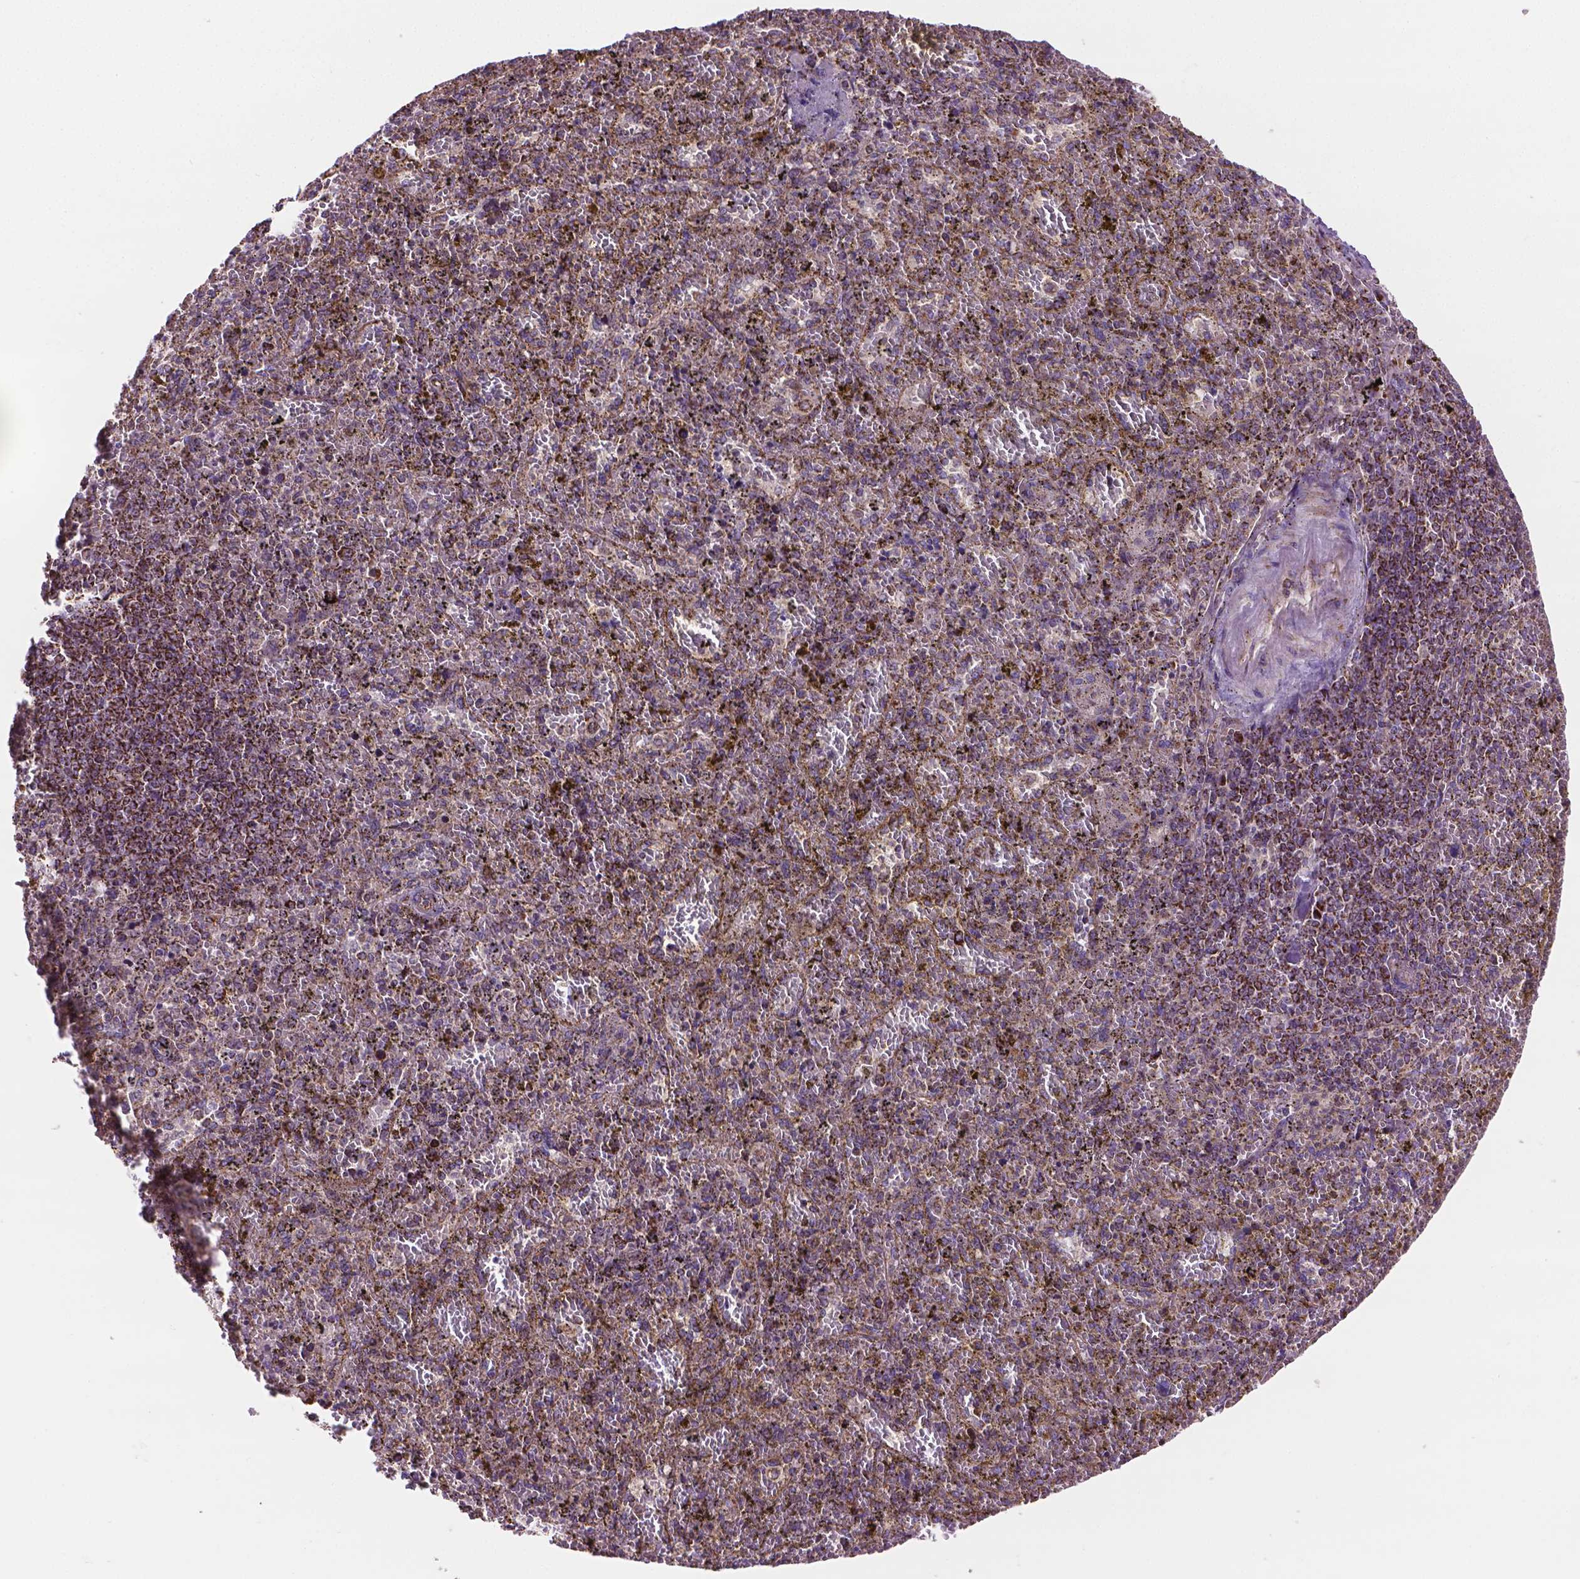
{"staining": {"intensity": "strong", "quantity": ">75%", "location": "cytoplasmic/membranous"}, "tissue": "spleen", "cell_type": "Cells in red pulp", "image_type": "normal", "snomed": [{"axis": "morphology", "description": "Normal tissue, NOS"}, {"axis": "topography", "description": "Spleen"}], "caption": "Strong cytoplasmic/membranous staining is identified in about >75% of cells in red pulp in normal spleen.", "gene": "PIBF1", "patient": {"sex": "female", "age": 50}}